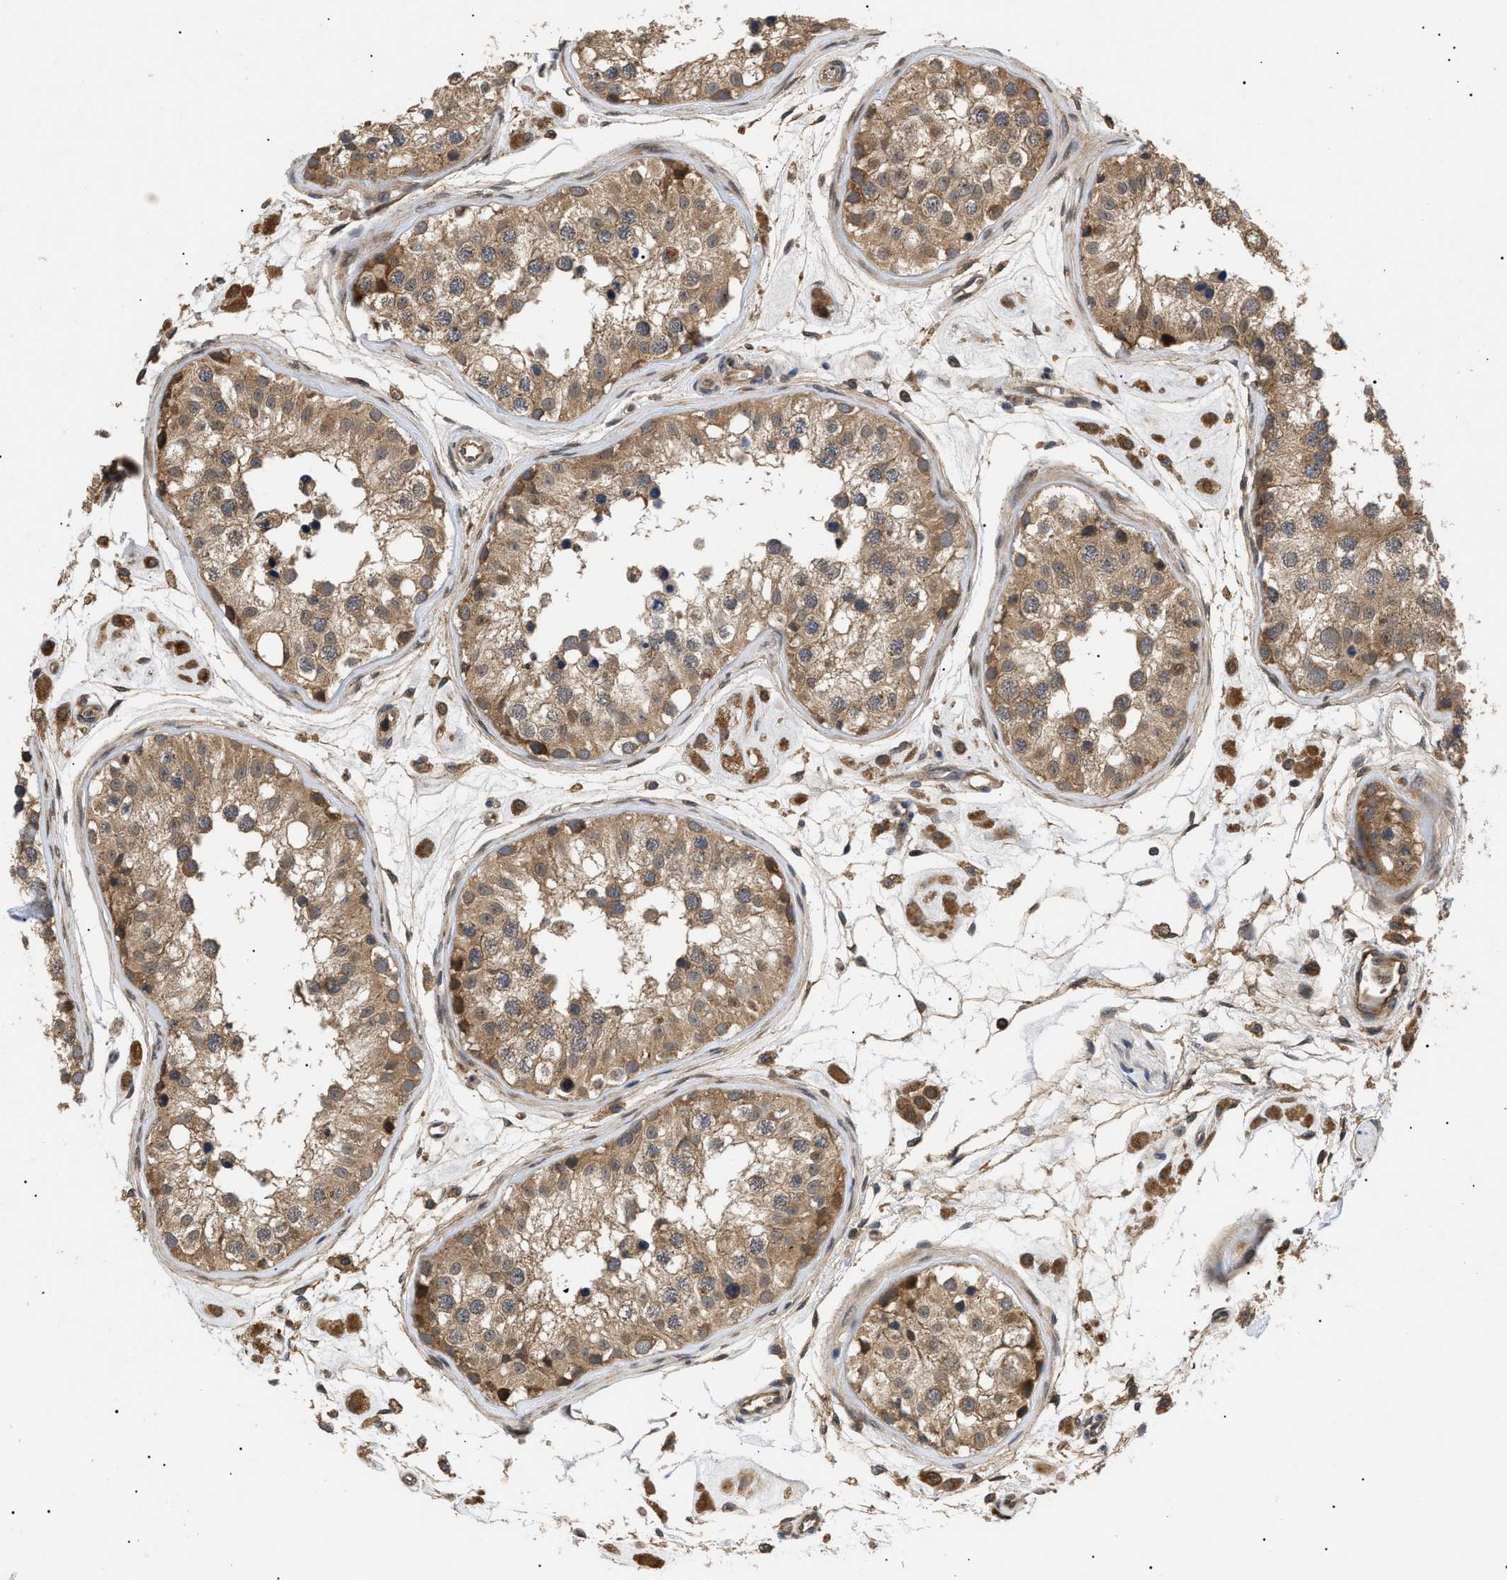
{"staining": {"intensity": "moderate", "quantity": ">75%", "location": "cytoplasmic/membranous"}, "tissue": "testis", "cell_type": "Cells in seminiferous ducts", "image_type": "normal", "snomed": [{"axis": "morphology", "description": "Normal tissue, NOS"}, {"axis": "morphology", "description": "Adenocarcinoma, metastatic, NOS"}, {"axis": "topography", "description": "Testis"}], "caption": "This is a photomicrograph of immunohistochemistry (IHC) staining of normal testis, which shows moderate expression in the cytoplasmic/membranous of cells in seminiferous ducts.", "gene": "ASTL", "patient": {"sex": "male", "age": 26}}